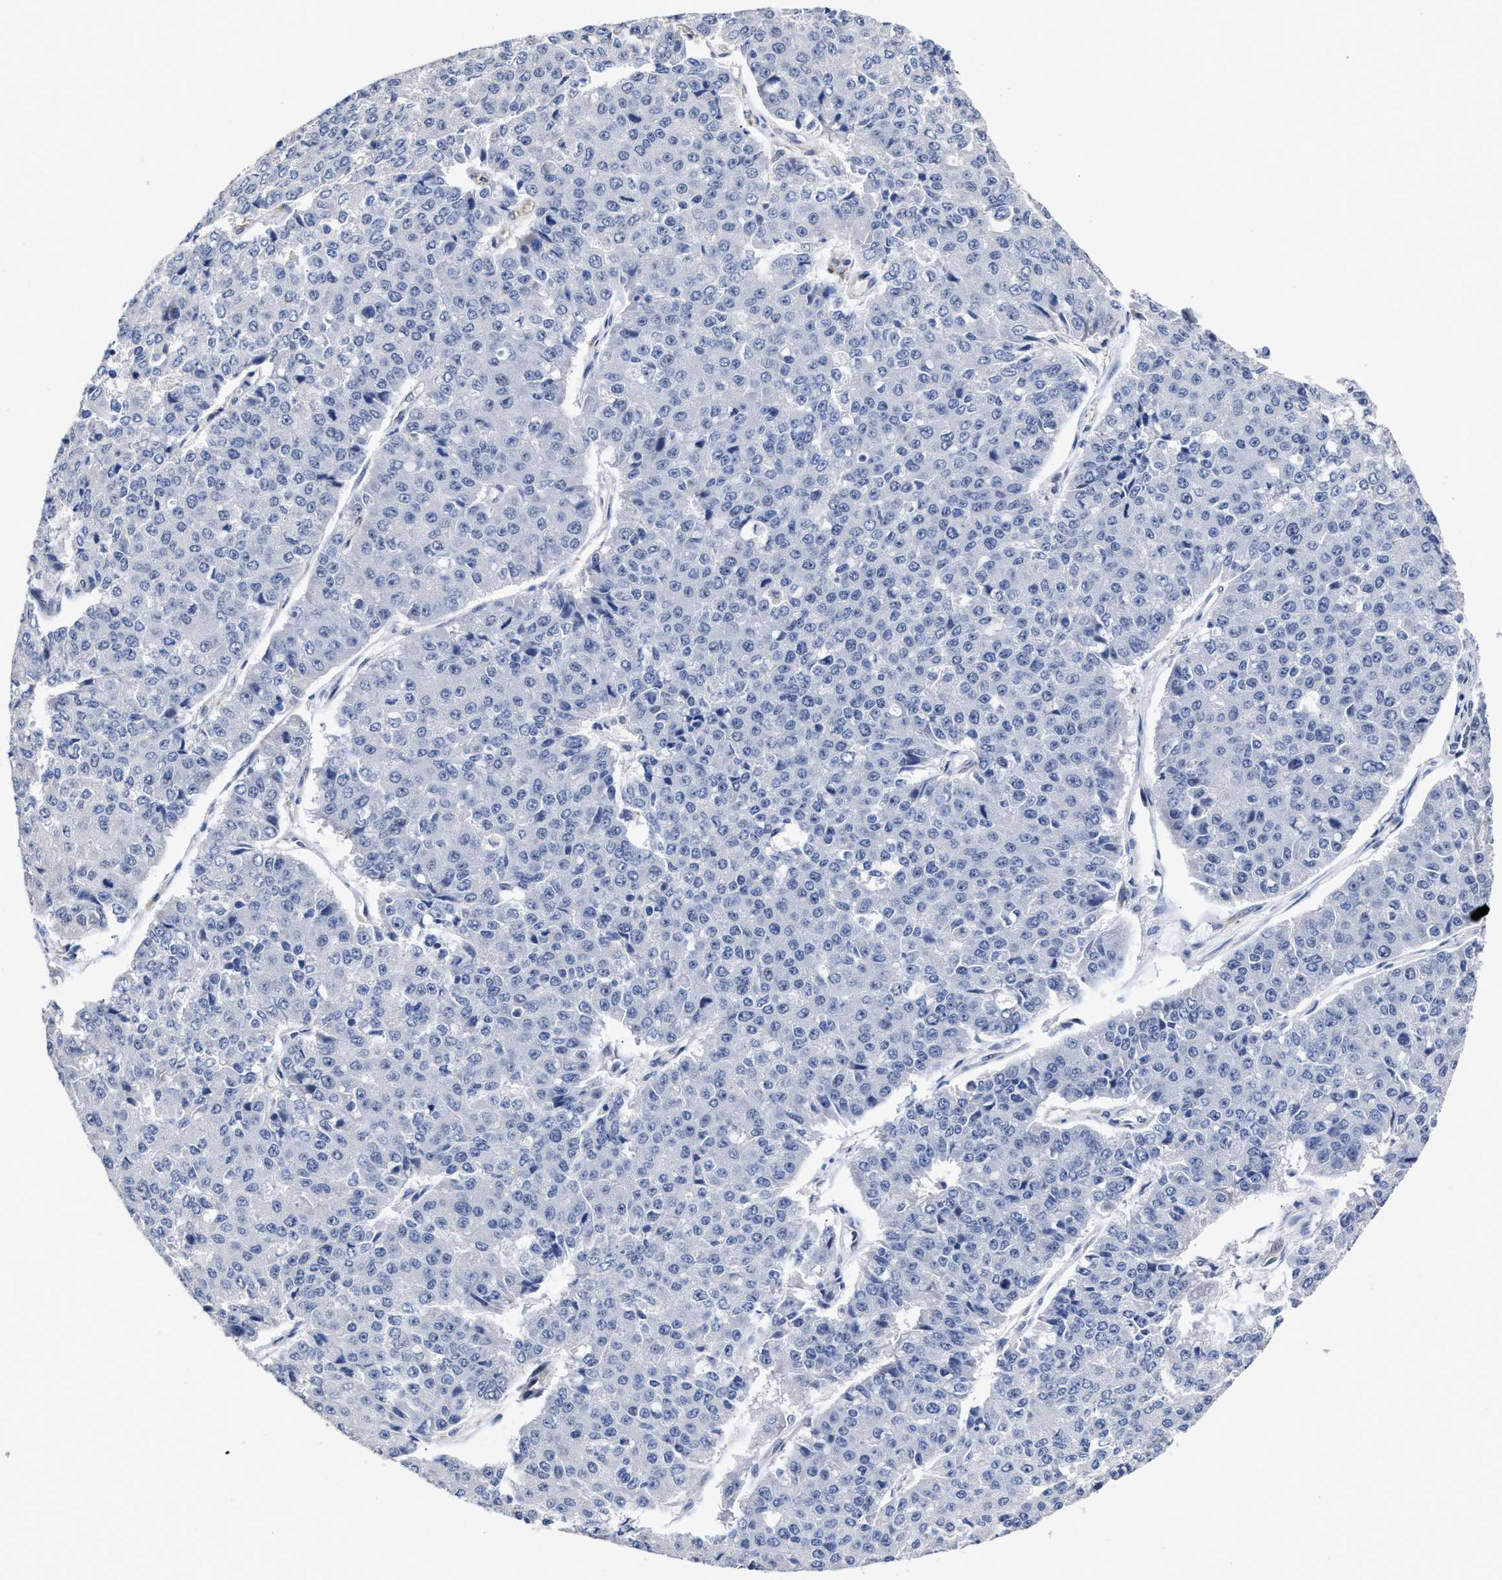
{"staining": {"intensity": "negative", "quantity": "none", "location": "none"}, "tissue": "pancreatic cancer", "cell_type": "Tumor cells", "image_type": "cancer", "snomed": [{"axis": "morphology", "description": "Adenocarcinoma, NOS"}, {"axis": "topography", "description": "Pancreas"}], "caption": "IHC histopathology image of neoplastic tissue: human pancreatic adenocarcinoma stained with DAB (3,3'-diaminobenzidine) demonstrates no significant protein staining in tumor cells.", "gene": "AHNAK2", "patient": {"sex": "male", "age": 50}}